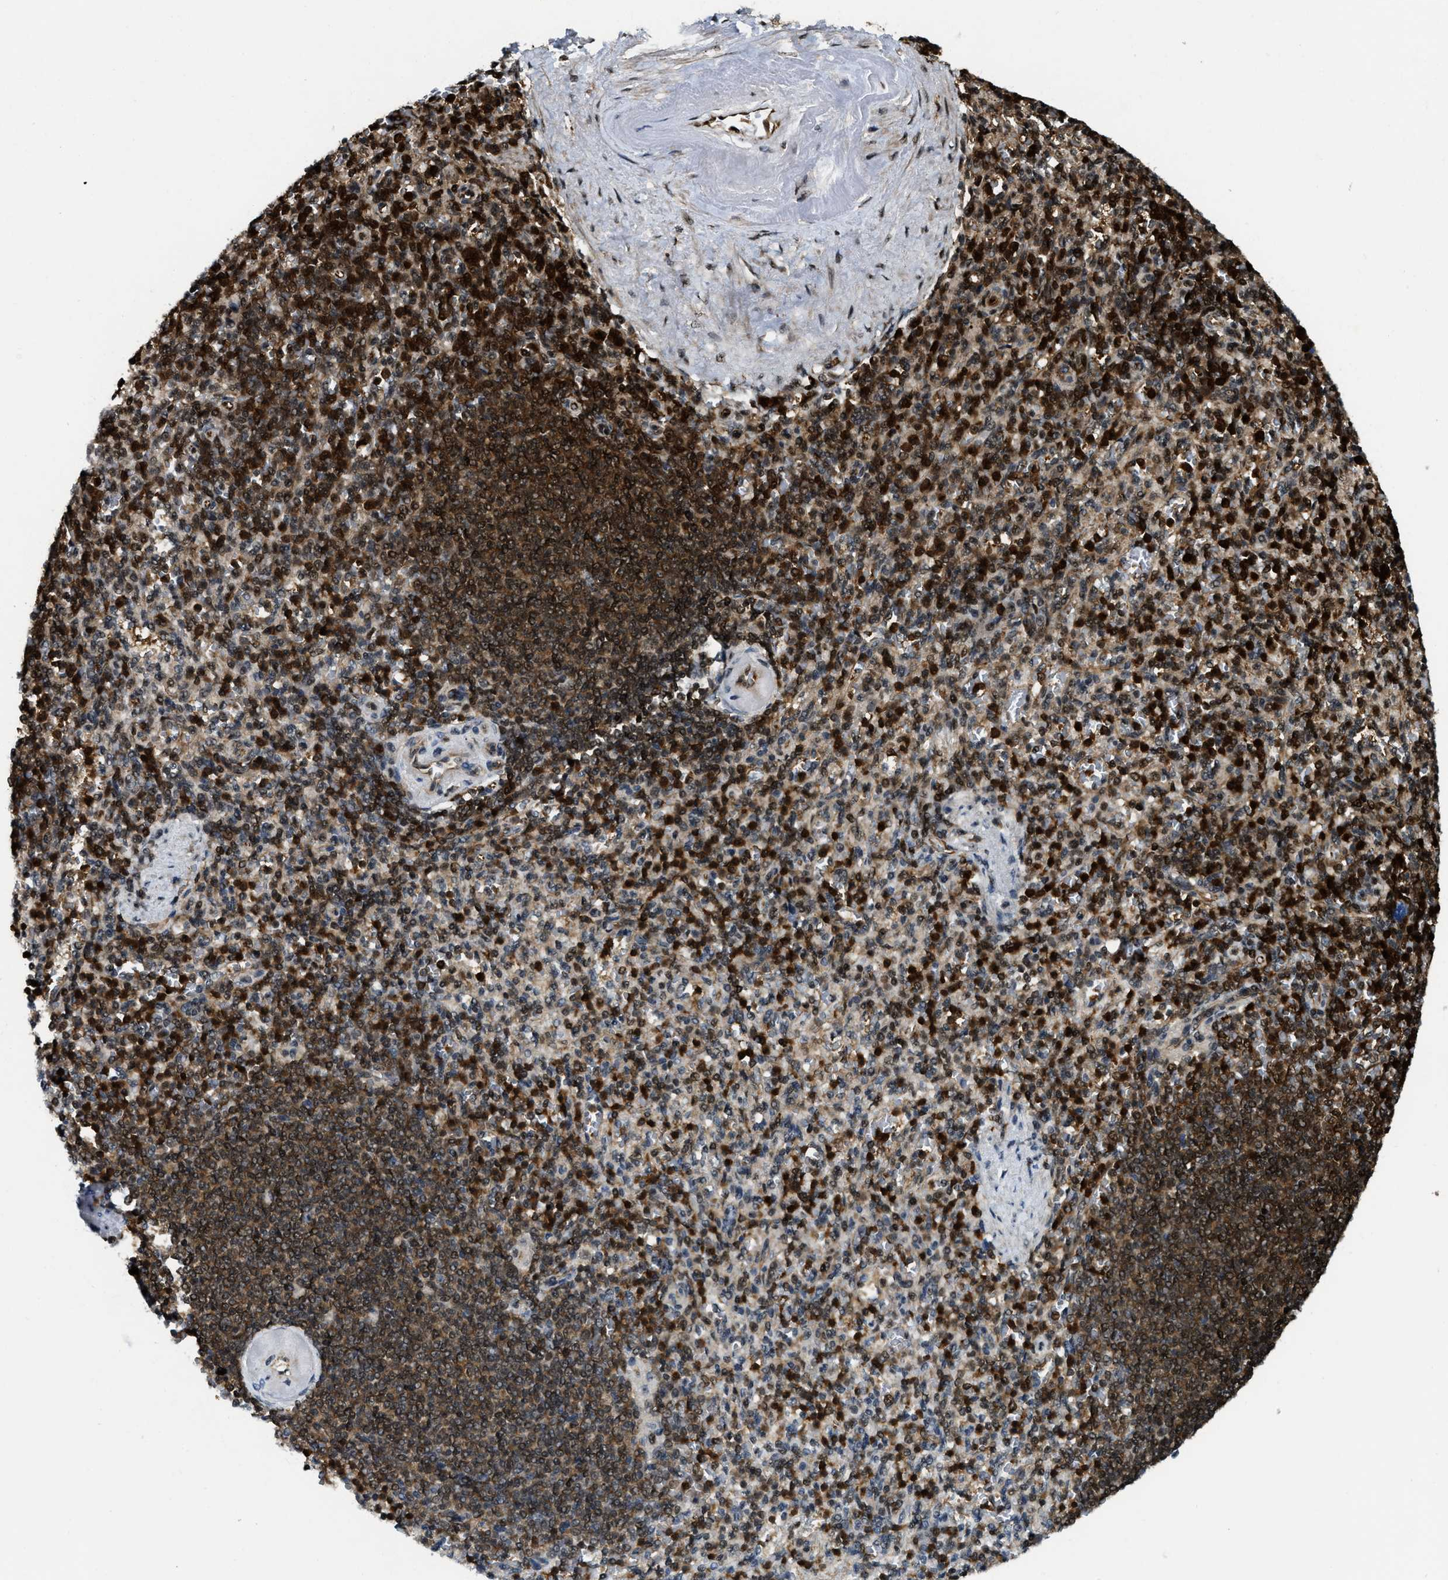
{"staining": {"intensity": "strong", "quantity": "25%-75%", "location": "cytoplasmic/membranous,nuclear"}, "tissue": "spleen", "cell_type": "Cells in red pulp", "image_type": "normal", "snomed": [{"axis": "morphology", "description": "Normal tissue, NOS"}, {"axis": "topography", "description": "Spleen"}], "caption": "High-magnification brightfield microscopy of benign spleen stained with DAB (3,3'-diaminobenzidine) (brown) and counterstained with hematoxylin (blue). cells in red pulp exhibit strong cytoplasmic/membranous,nuclear expression is present in approximately25%-75% of cells. The protein is shown in brown color, while the nuclei are stained blue.", "gene": "E2F1", "patient": {"sex": "female", "age": 74}}